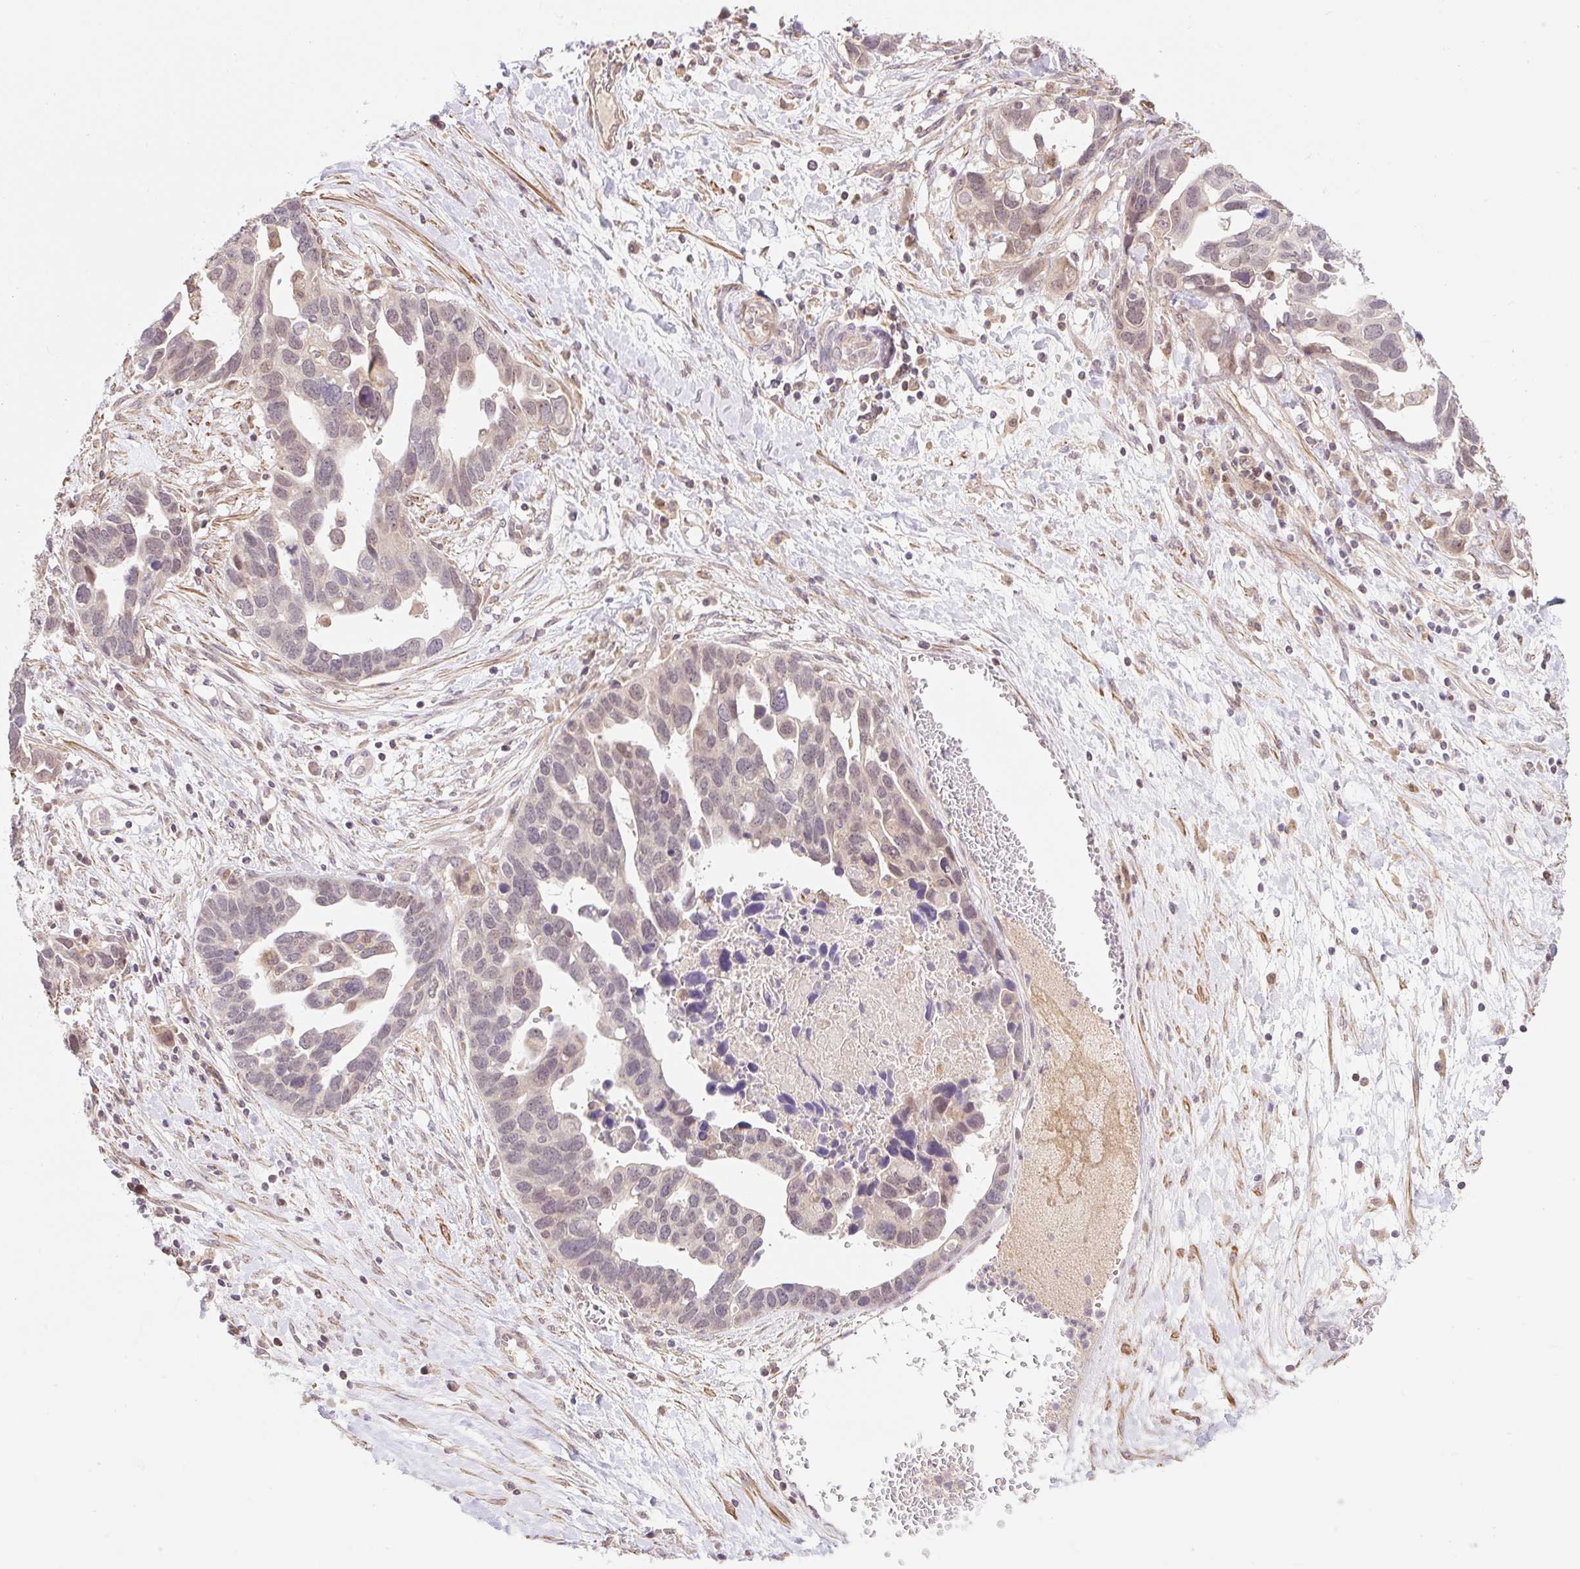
{"staining": {"intensity": "weak", "quantity": "25%-75%", "location": "cytoplasmic/membranous,nuclear"}, "tissue": "ovarian cancer", "cell_type": "Tumor cells", "image_type": "cancer", "snomed": [{"axis": "morphology", "description": "Cystadenocarcinoma, serous, NOS"}, {"axis": "topography", "description": "Ovary"}], "caption": "Tumor cells exhibit low levels of weak cytoplasmic/membranous and nuclear positivity in approximately 25%-75% of cells in ovarian cancer.", "gene": "EMC10", "patient": {"sex": "female", "age": 54}}